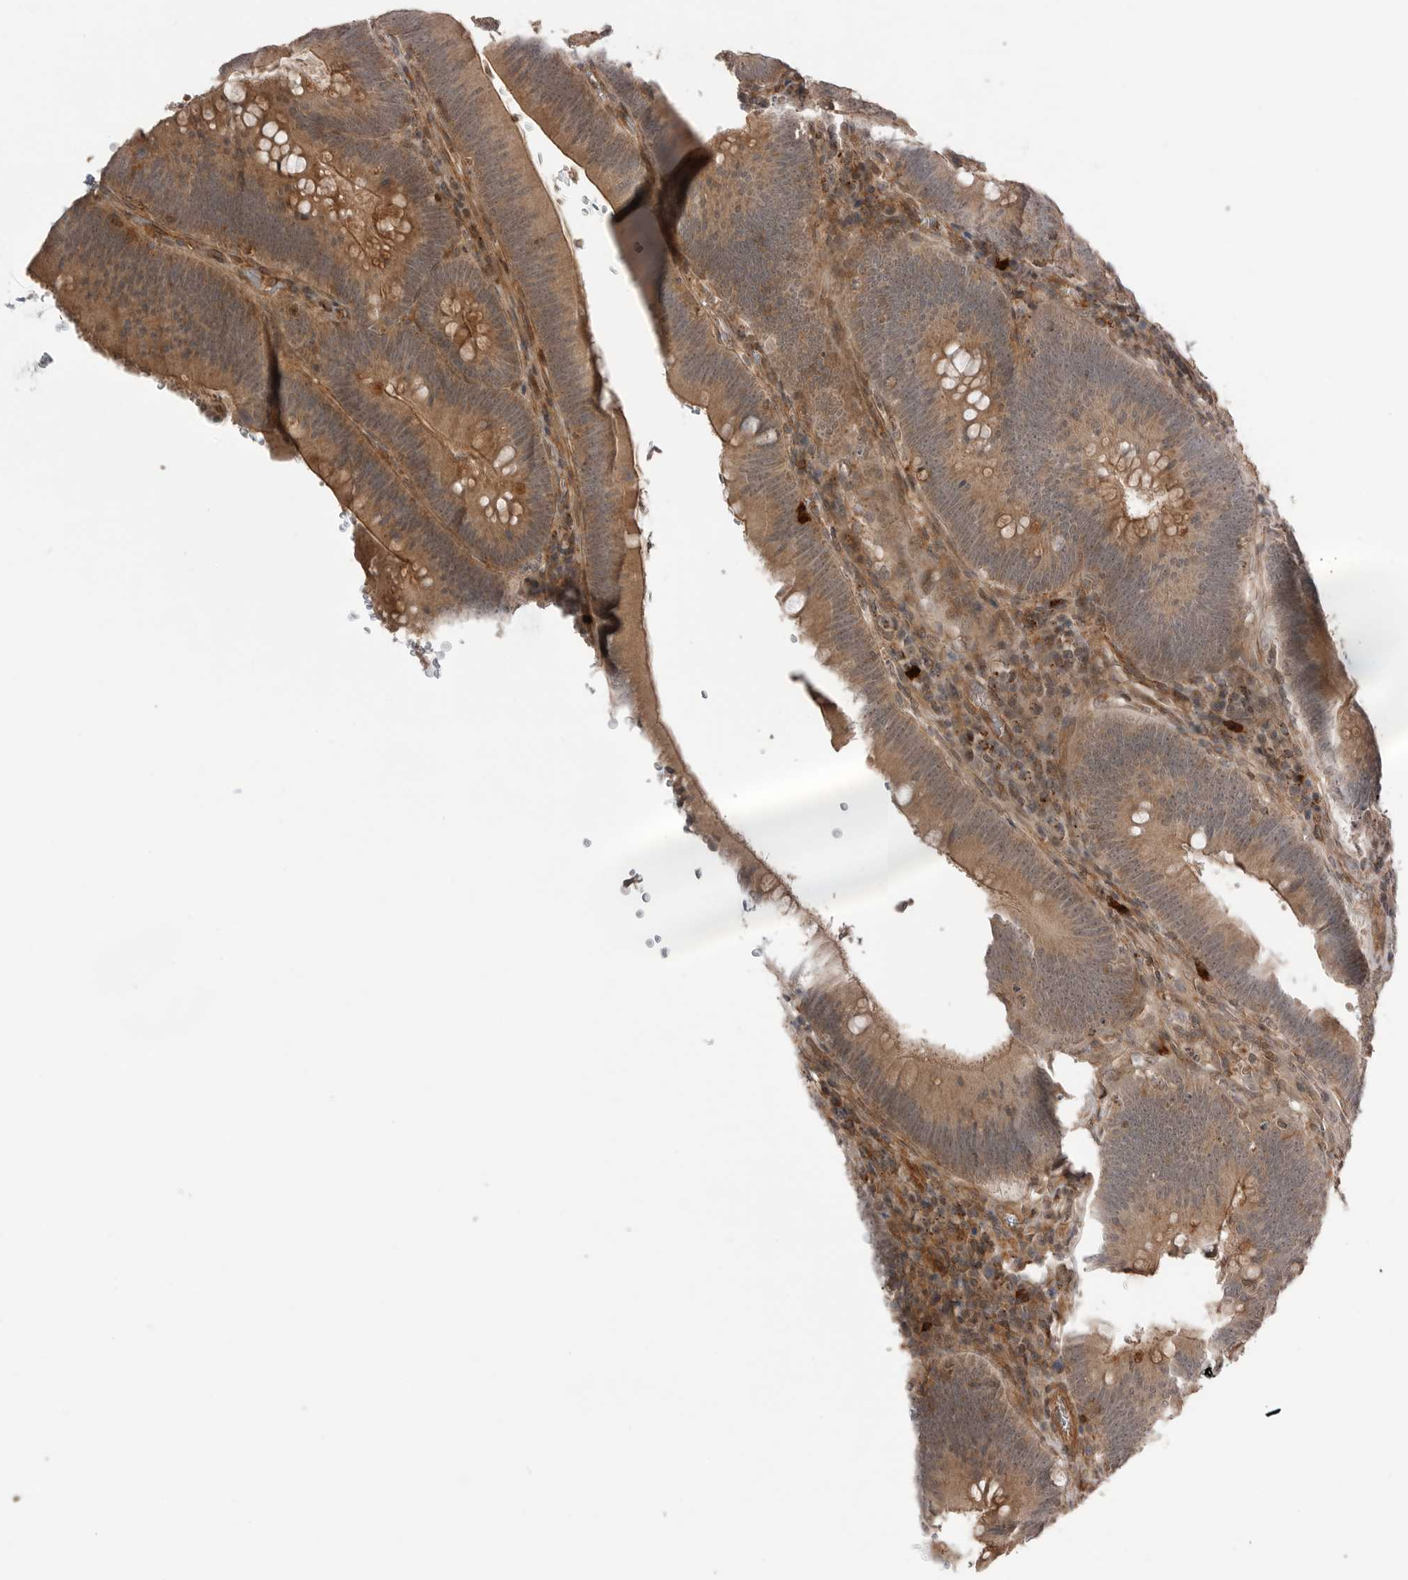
{"staining": {"intensity": "weak", "quantity": ">75%", "location": "cytoplasmic/membranous"}, "tissue": "colorectal cancer", "cell_type": "Tumor cells", "image_type": "cancer", "snomed": [{"axis": "morphology", "description": "Normal tissue, NOS"}, {"axis": "topography", "description": "Colon"}], "caption": "DAB immunohistochemical staining of human colorectal cancer reveals weak cytoplasmic/membranous protein staining in about >75% of tumor cells.", "gene": "PEAK1", "patient": {"sex": "female", "age": 82}}